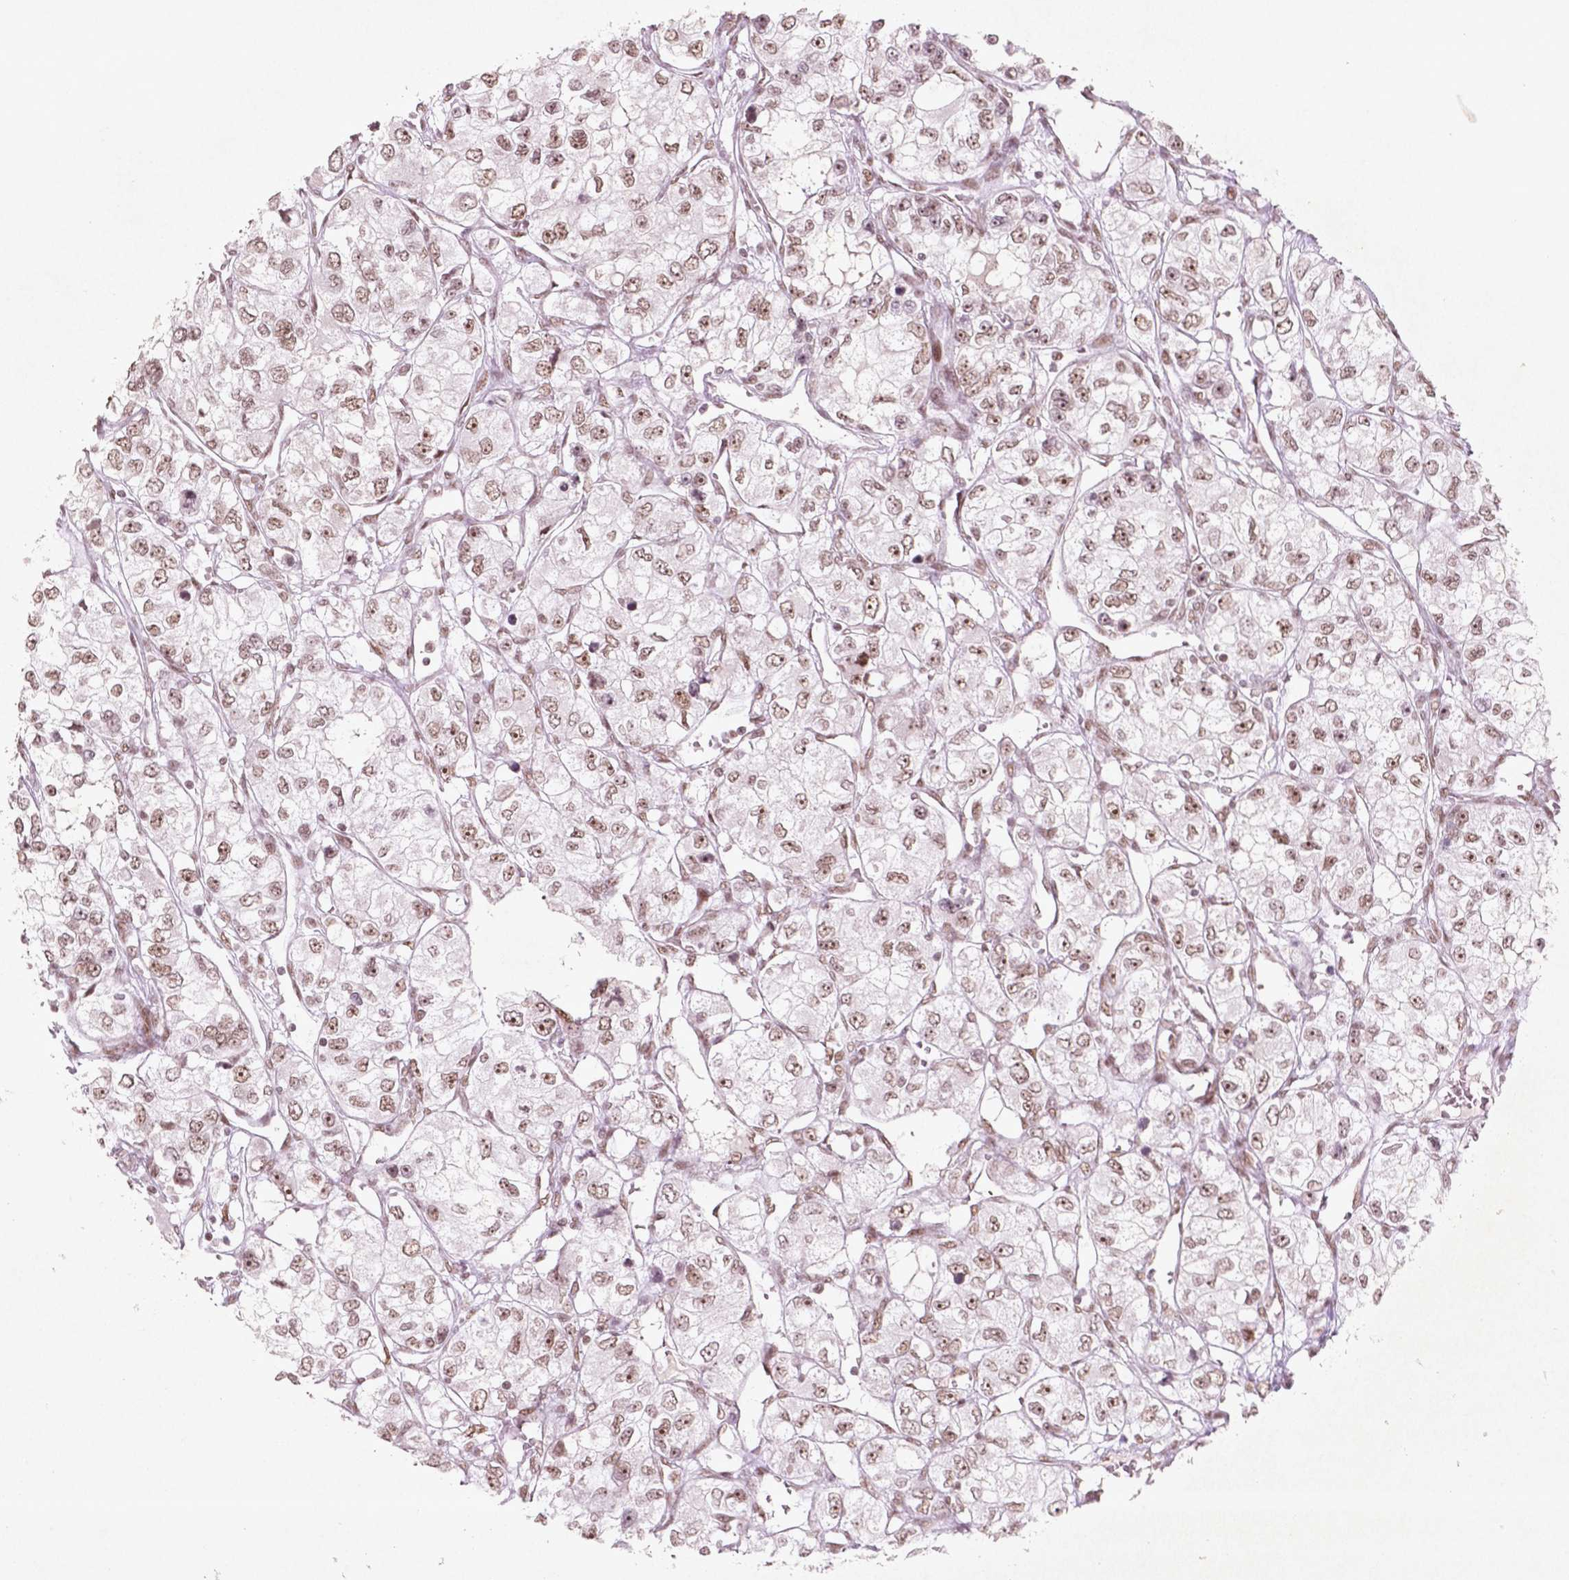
{"staining": {"intensity": "weak", "quantity": ">75%", "location": "nuclear"}, "tissue": "renal cancer", "cell_type": "Tumor cells", "image_type": "cancer", "snomed": [{"axis": "morphology", "description": "Adenocarcinoma, NOS"}, {"axis": "topography", "description": "Kidney"}], "caption": "Immunohistochemistry (IHC) (DAB) staining of human adenocarcinoma (renal) displays weak nuclear protein expression in about >75% of tumor cells.", "gene": "HMG20B", "patient": {"sex": "female", "age": 59}}